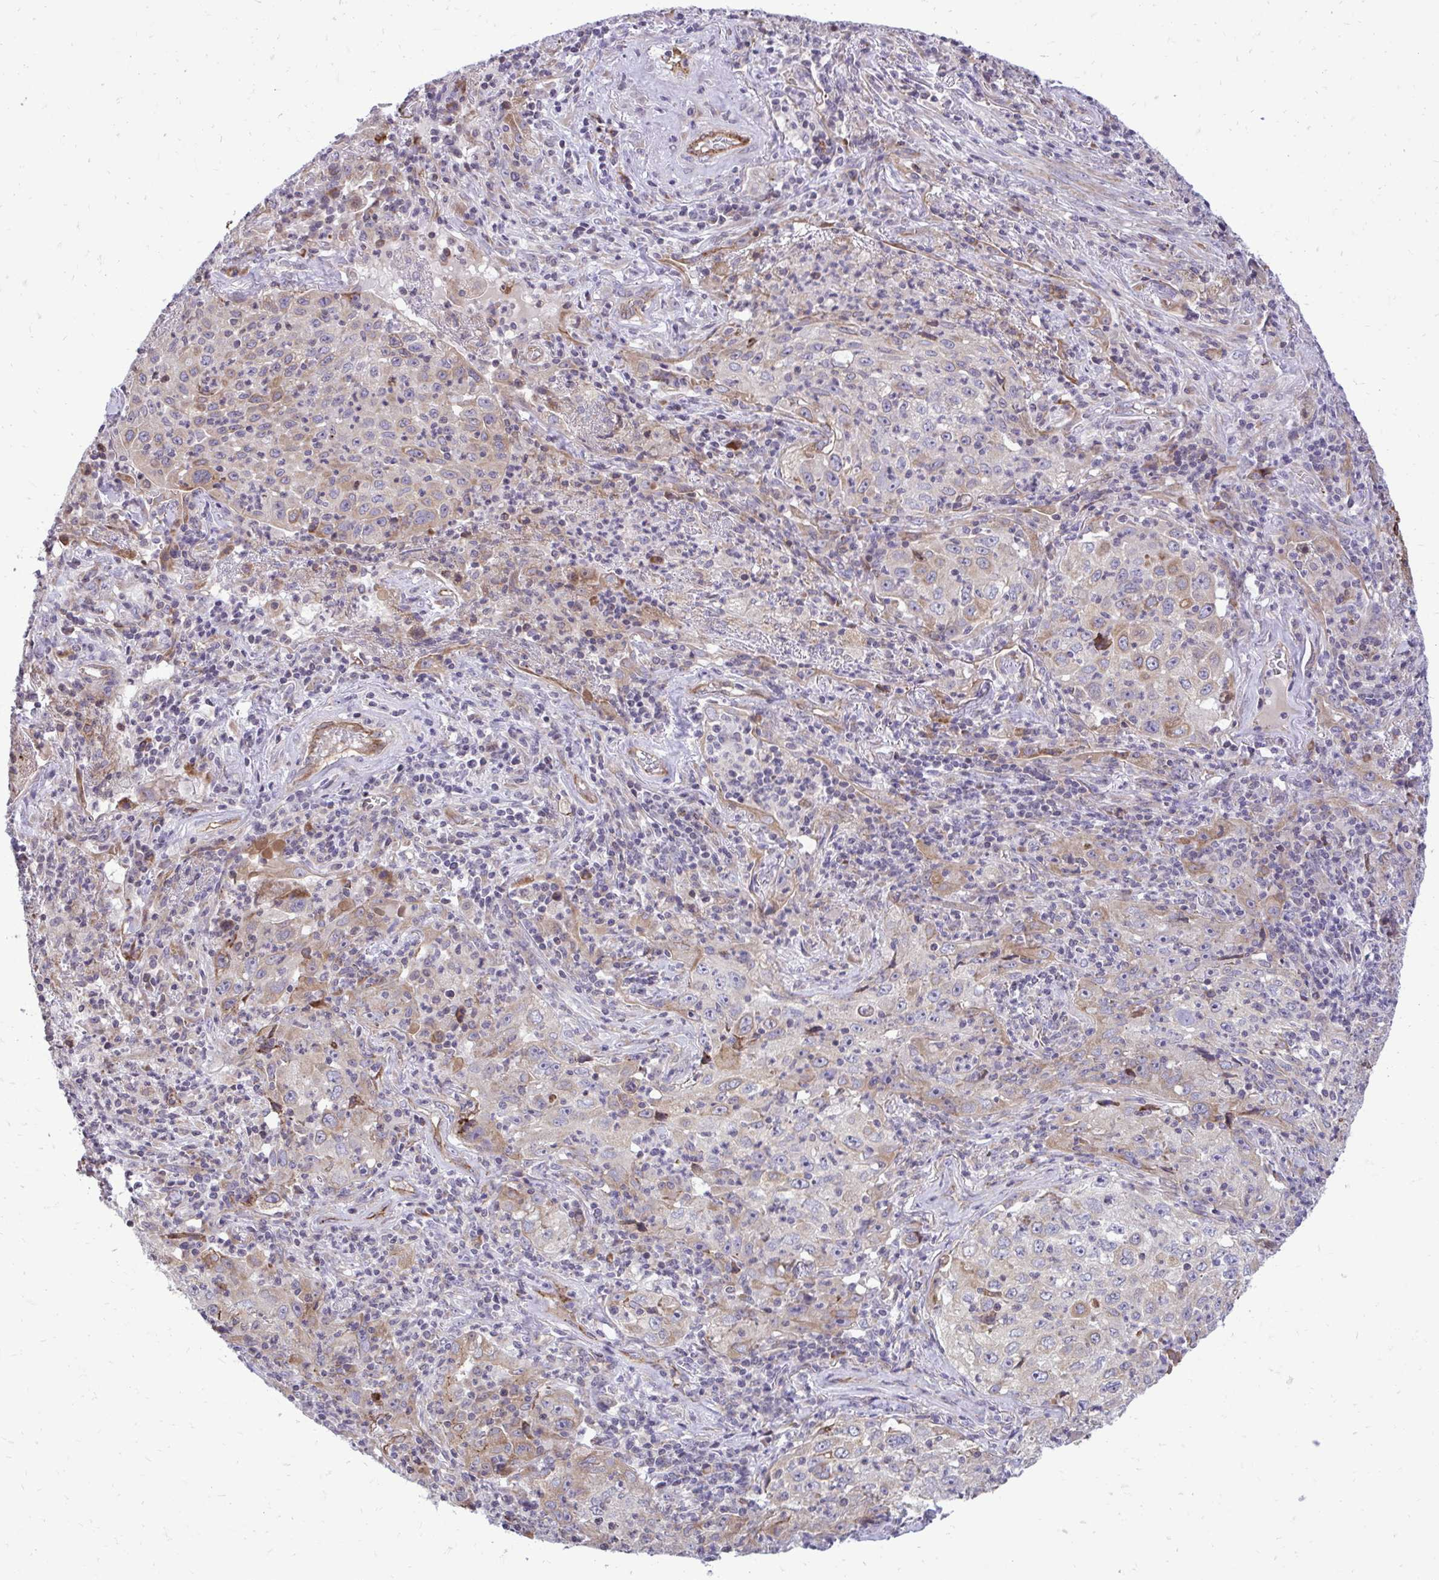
{"staining": {"intensity": "weak", "quantity": "<25%", "location": "cytoplasmic/membranous"}, "tissue": "lung cancer", "cell_type": "Tumor cells", "image_type": "cancer", "snomed": [{"axis": "morphology", "description": "Squamous cell carcinoma, NOS"}, {"axis": "topography", "description": "Lung"}], "caption": "A high-resolution histopathology image shows IHC staining of lung cancer, which displays no significant staining in tumor cells.", "gene": "METTL9", "patient": {"sex": "male", "age": 71}}